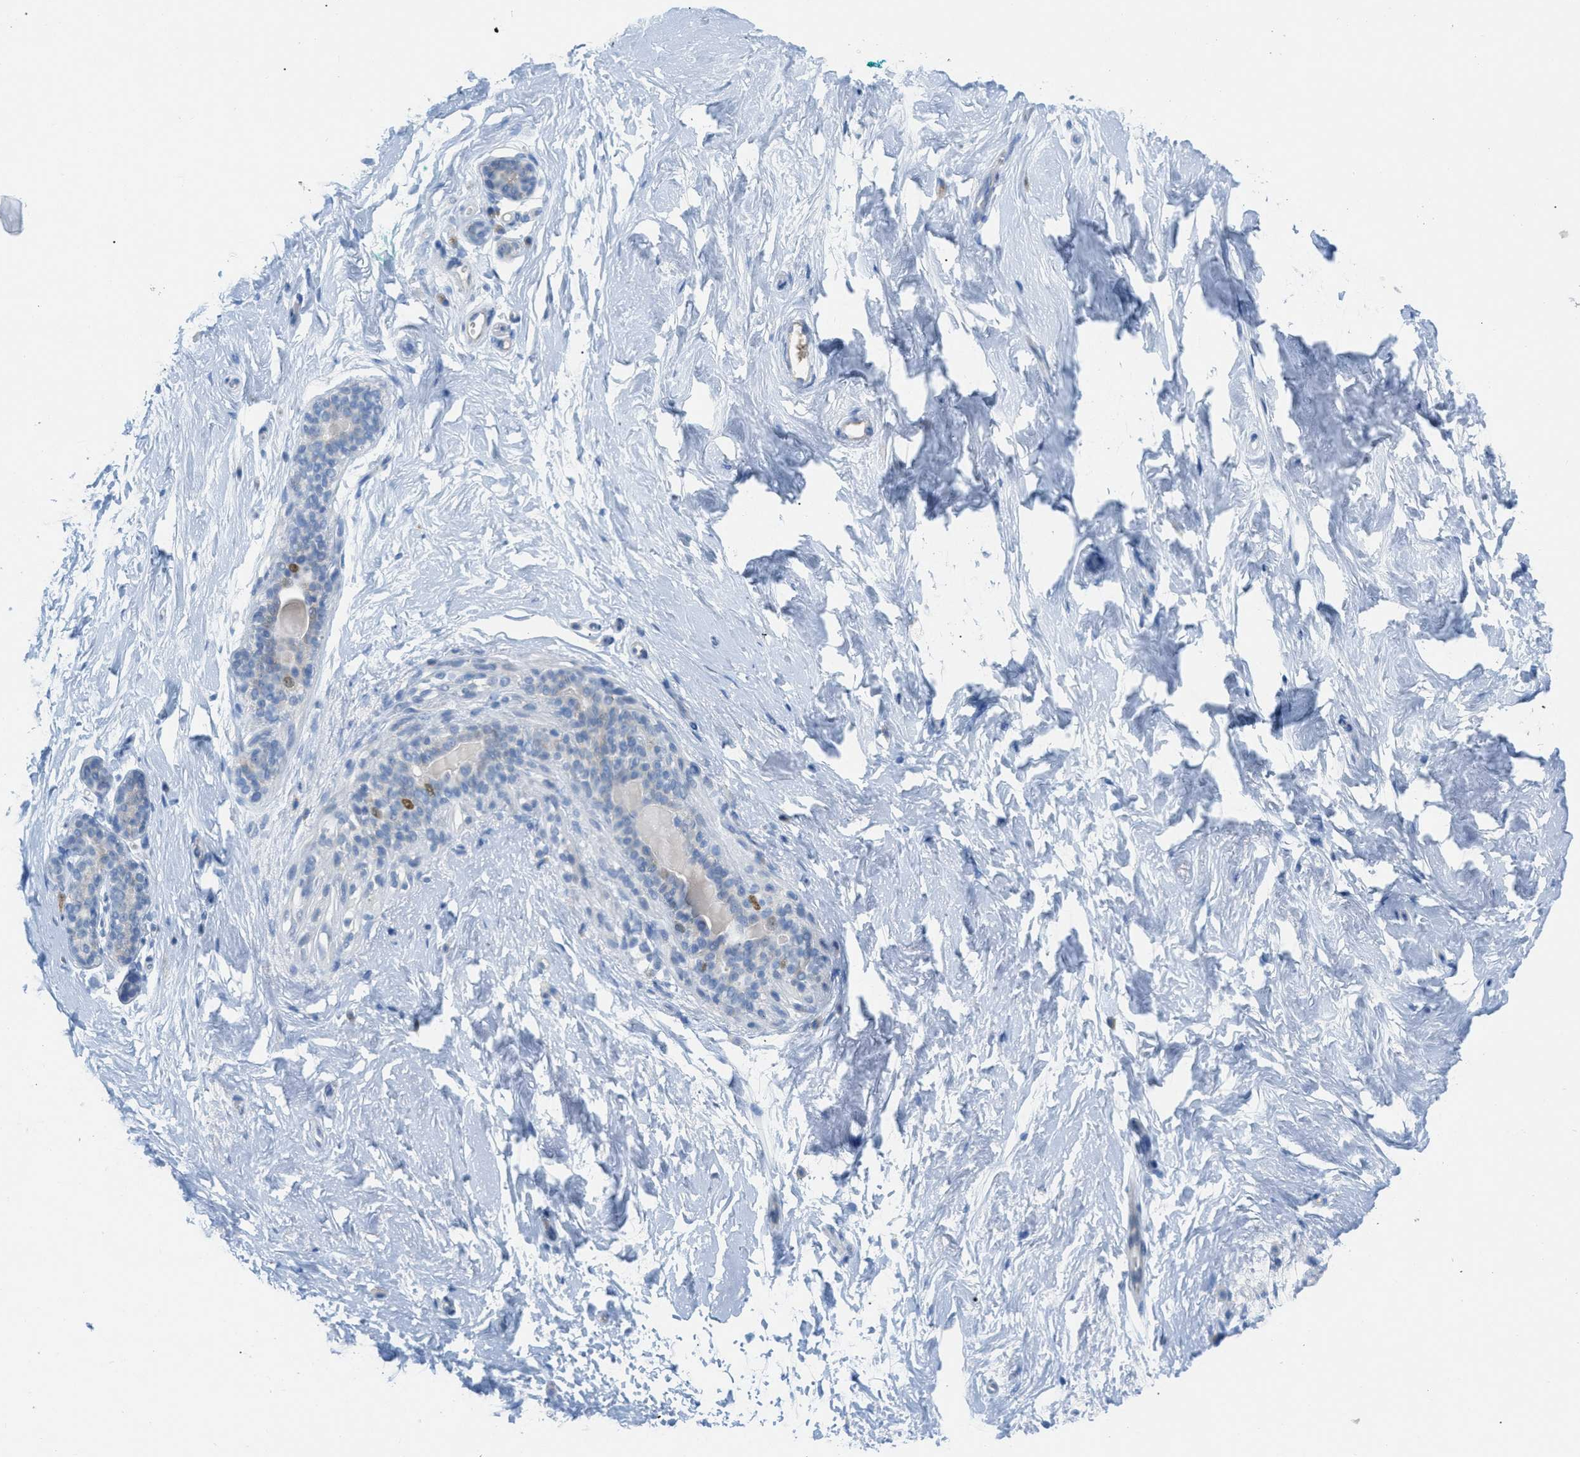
{"staining": {"intensity": "negative", "quantity": "none", "location": "none"}, "tissue": "breast", "cell_type": "Adipocytes", "image_type": "normal", "snomed": [{"axis": "morphology", "description": "Normal tissue, NOS"}, {"axis": "topography", "description": "Breast"}], "caption": "There is no significant expression in adipocytes of breast. (DAB IHC, high magnification).", "gene": "ORC6", "patient": {"sex": "female", "age": 52}}